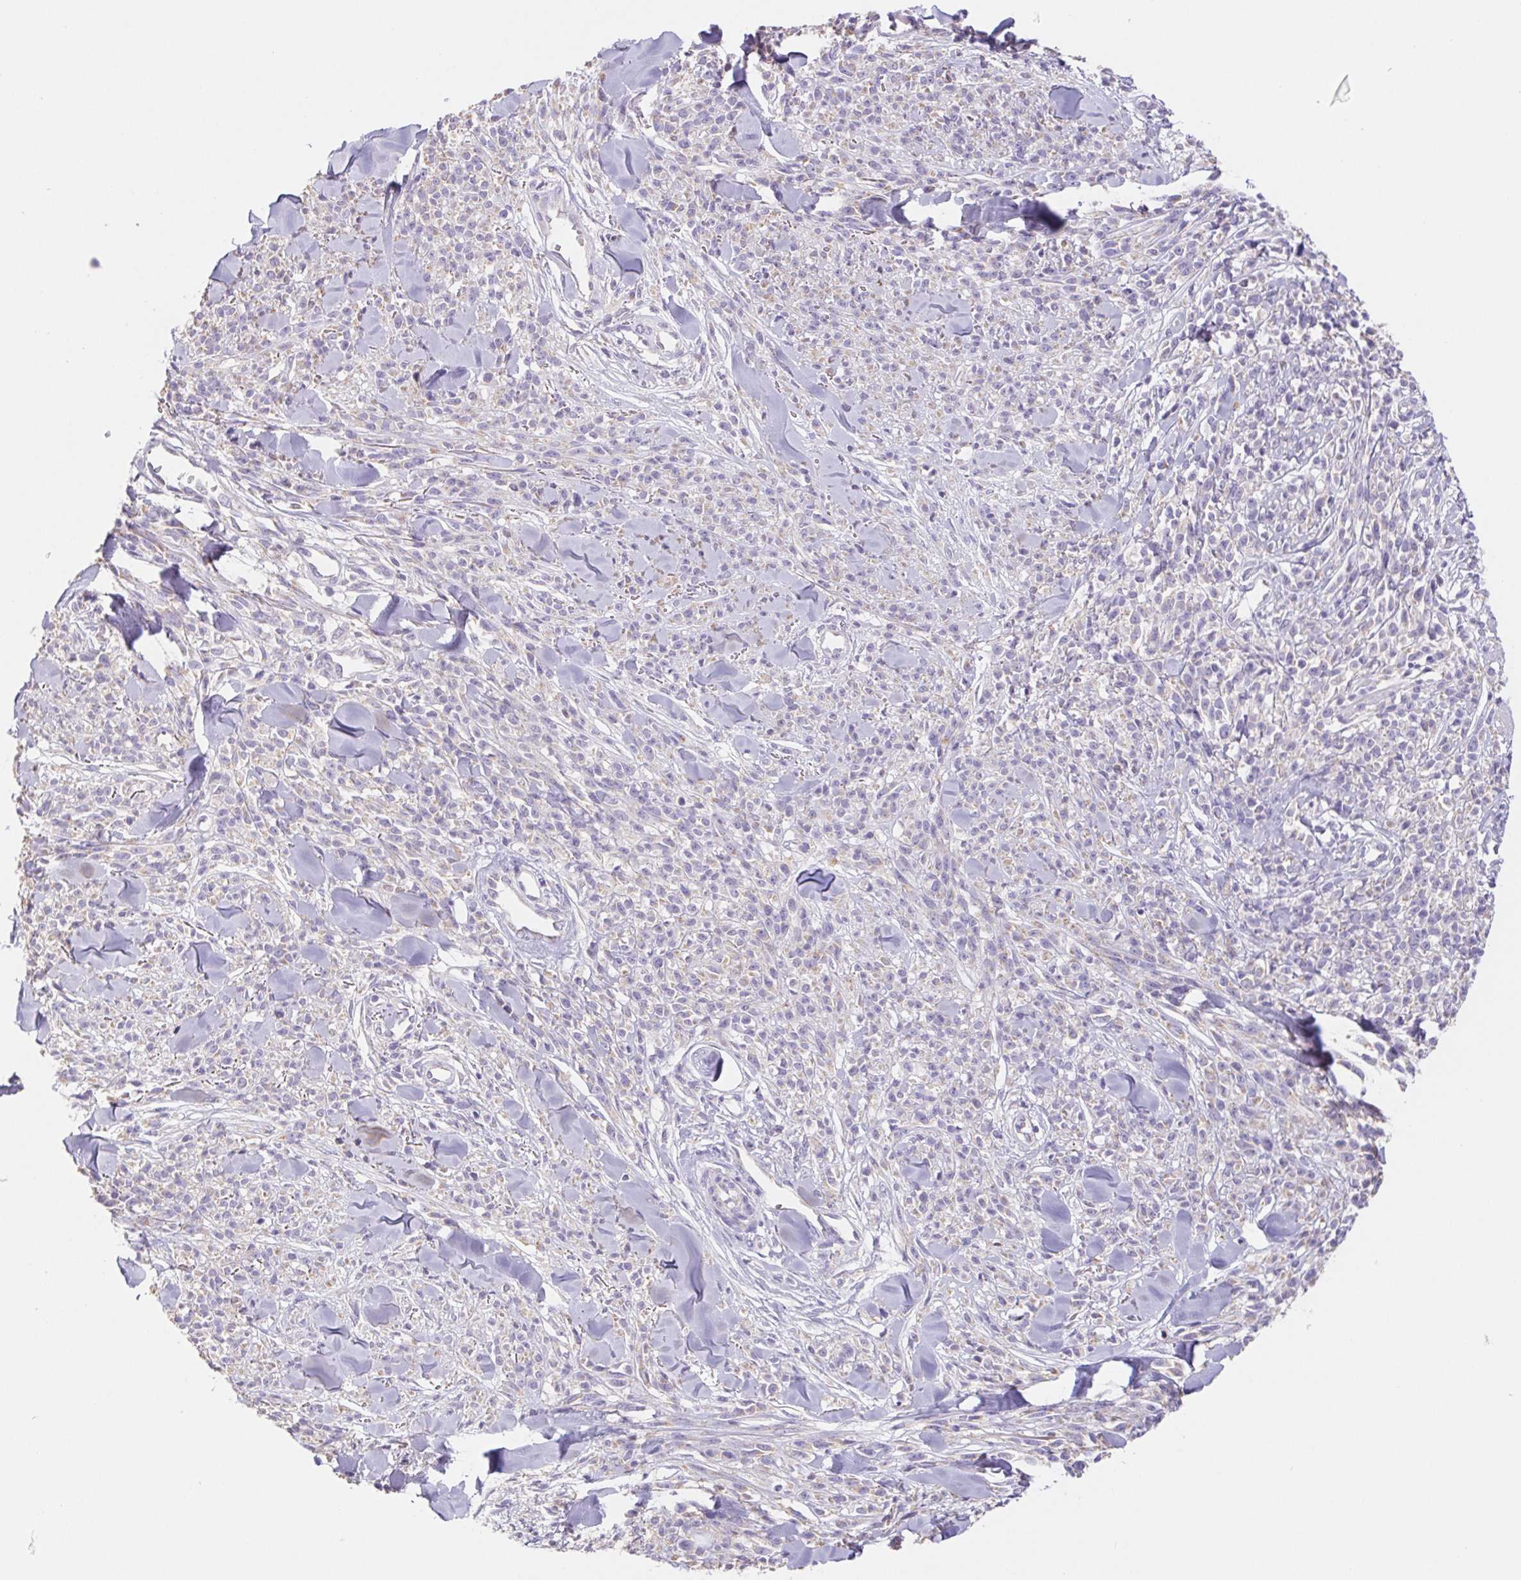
{"staining": {"intensity": "negative", "quantity": "none", "location": "none"}, "tissue": "melanoma", "cell_type": "Tumor cells", "image_type": "cancer", "snomed": [{"axis": "morphology", "description": "Malignant melanoma, NOS"}, {"axis": "topography", "description": "Skin"}, {"axis": "topography", "description": "Skin of trunk"}], "caption": "Protein analysis of melanoma displays no significant positivity in tumor cells. (Stains: DAB immunohistochemistry with hematoxylin counter stain, Microscopy: brightfield microscopy at high magnification).", "gene": "FKBP6", "patient": {"sex": "male", "age": 74}}